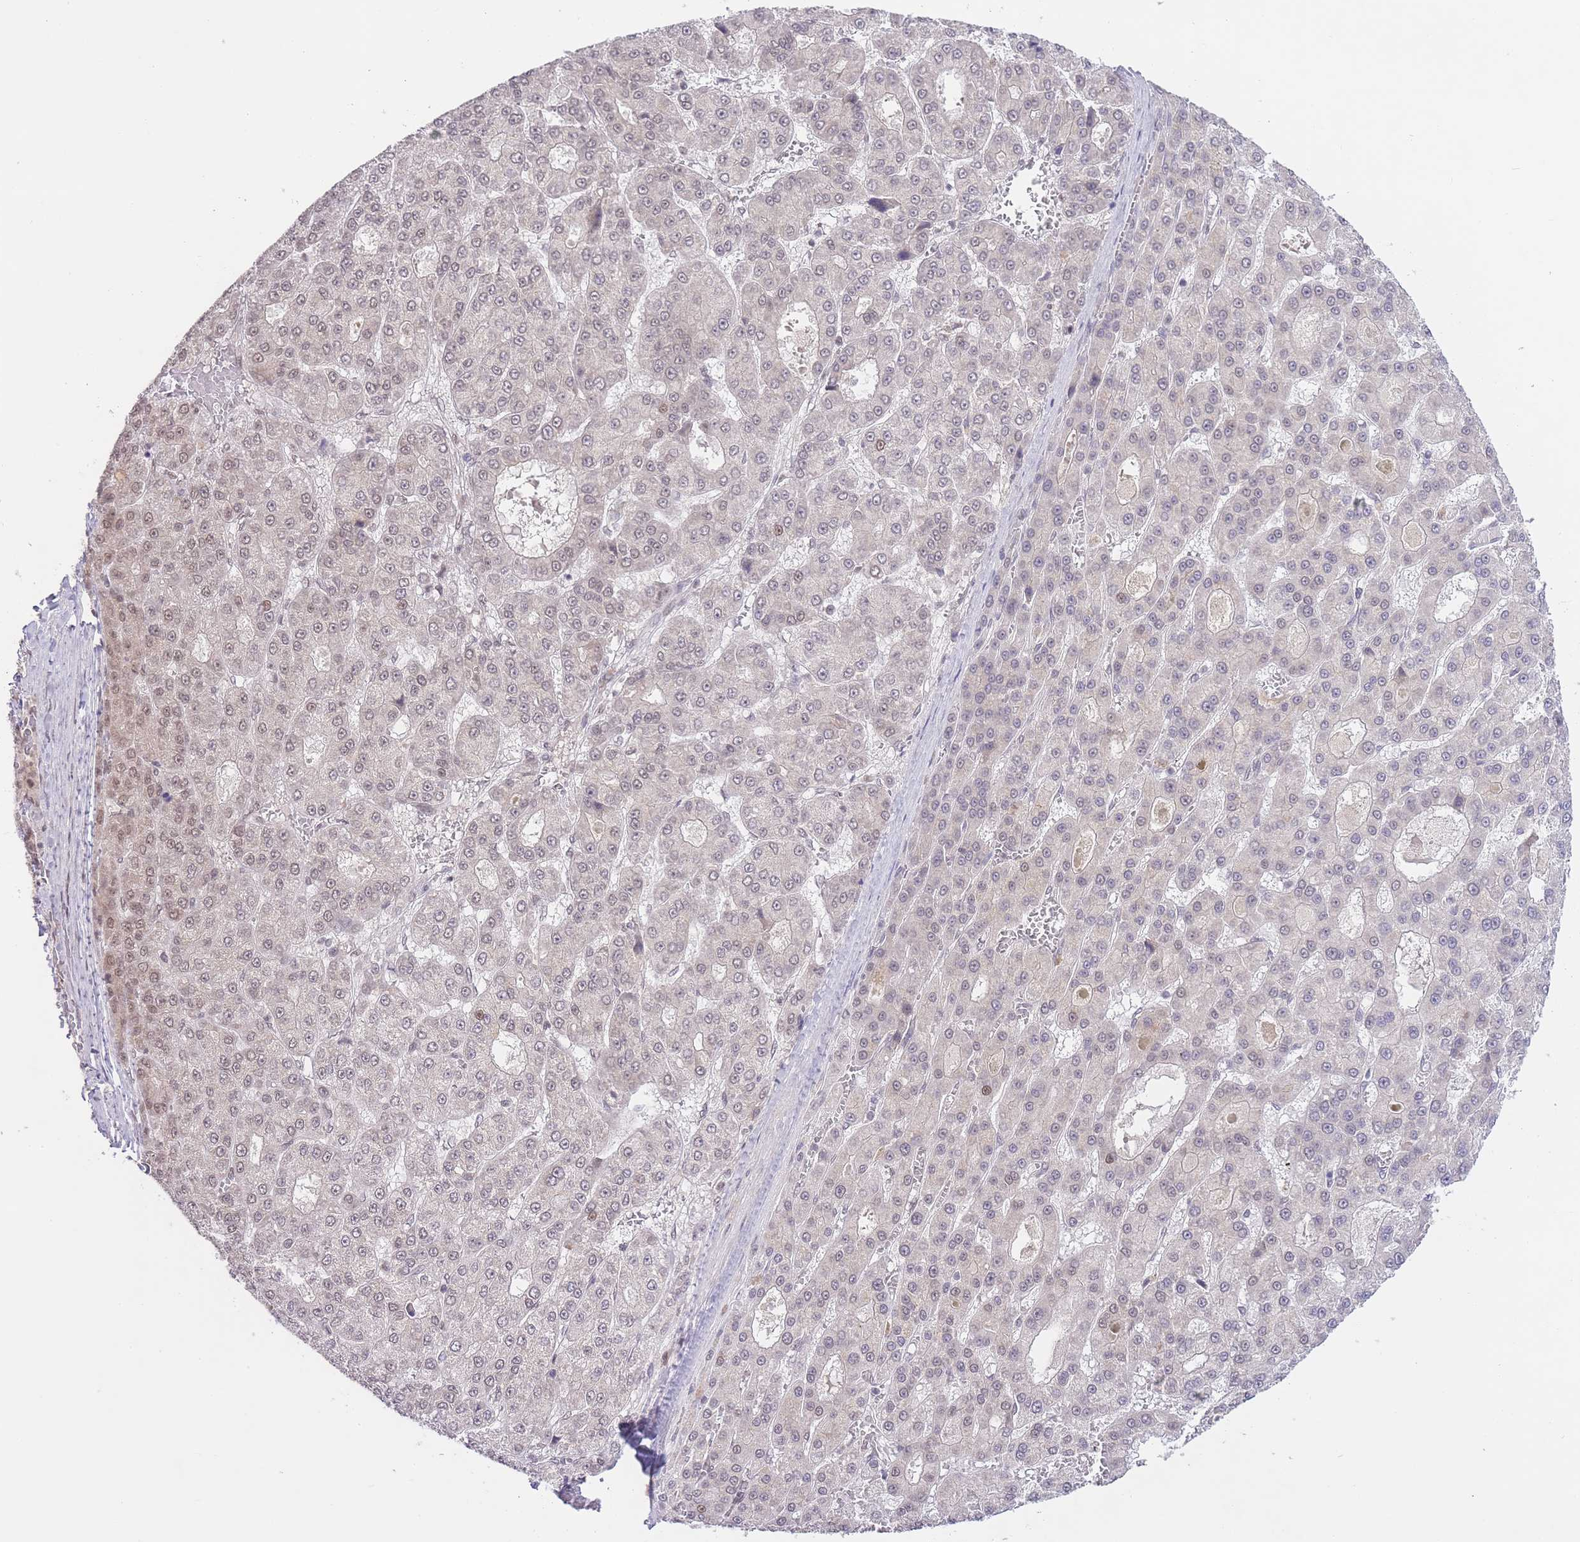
{"staining": {"intensity": "weak", "quantity": "<25%", "location": "nuclear"}, "tissue": "liver cancer", "cell_type": "Tumor cells", "image_type": "cancer", "snomed": [{"axis": "morphology", "description": "Carcinoma, Hepatocellular, NOS"}, {"axis": "topography", "description": "Liver"}], "caption": "Tumor cells show no significant expression in liver cancer.", "gene": "TMED3", "patient": {"sex": "male", "age": 70}}